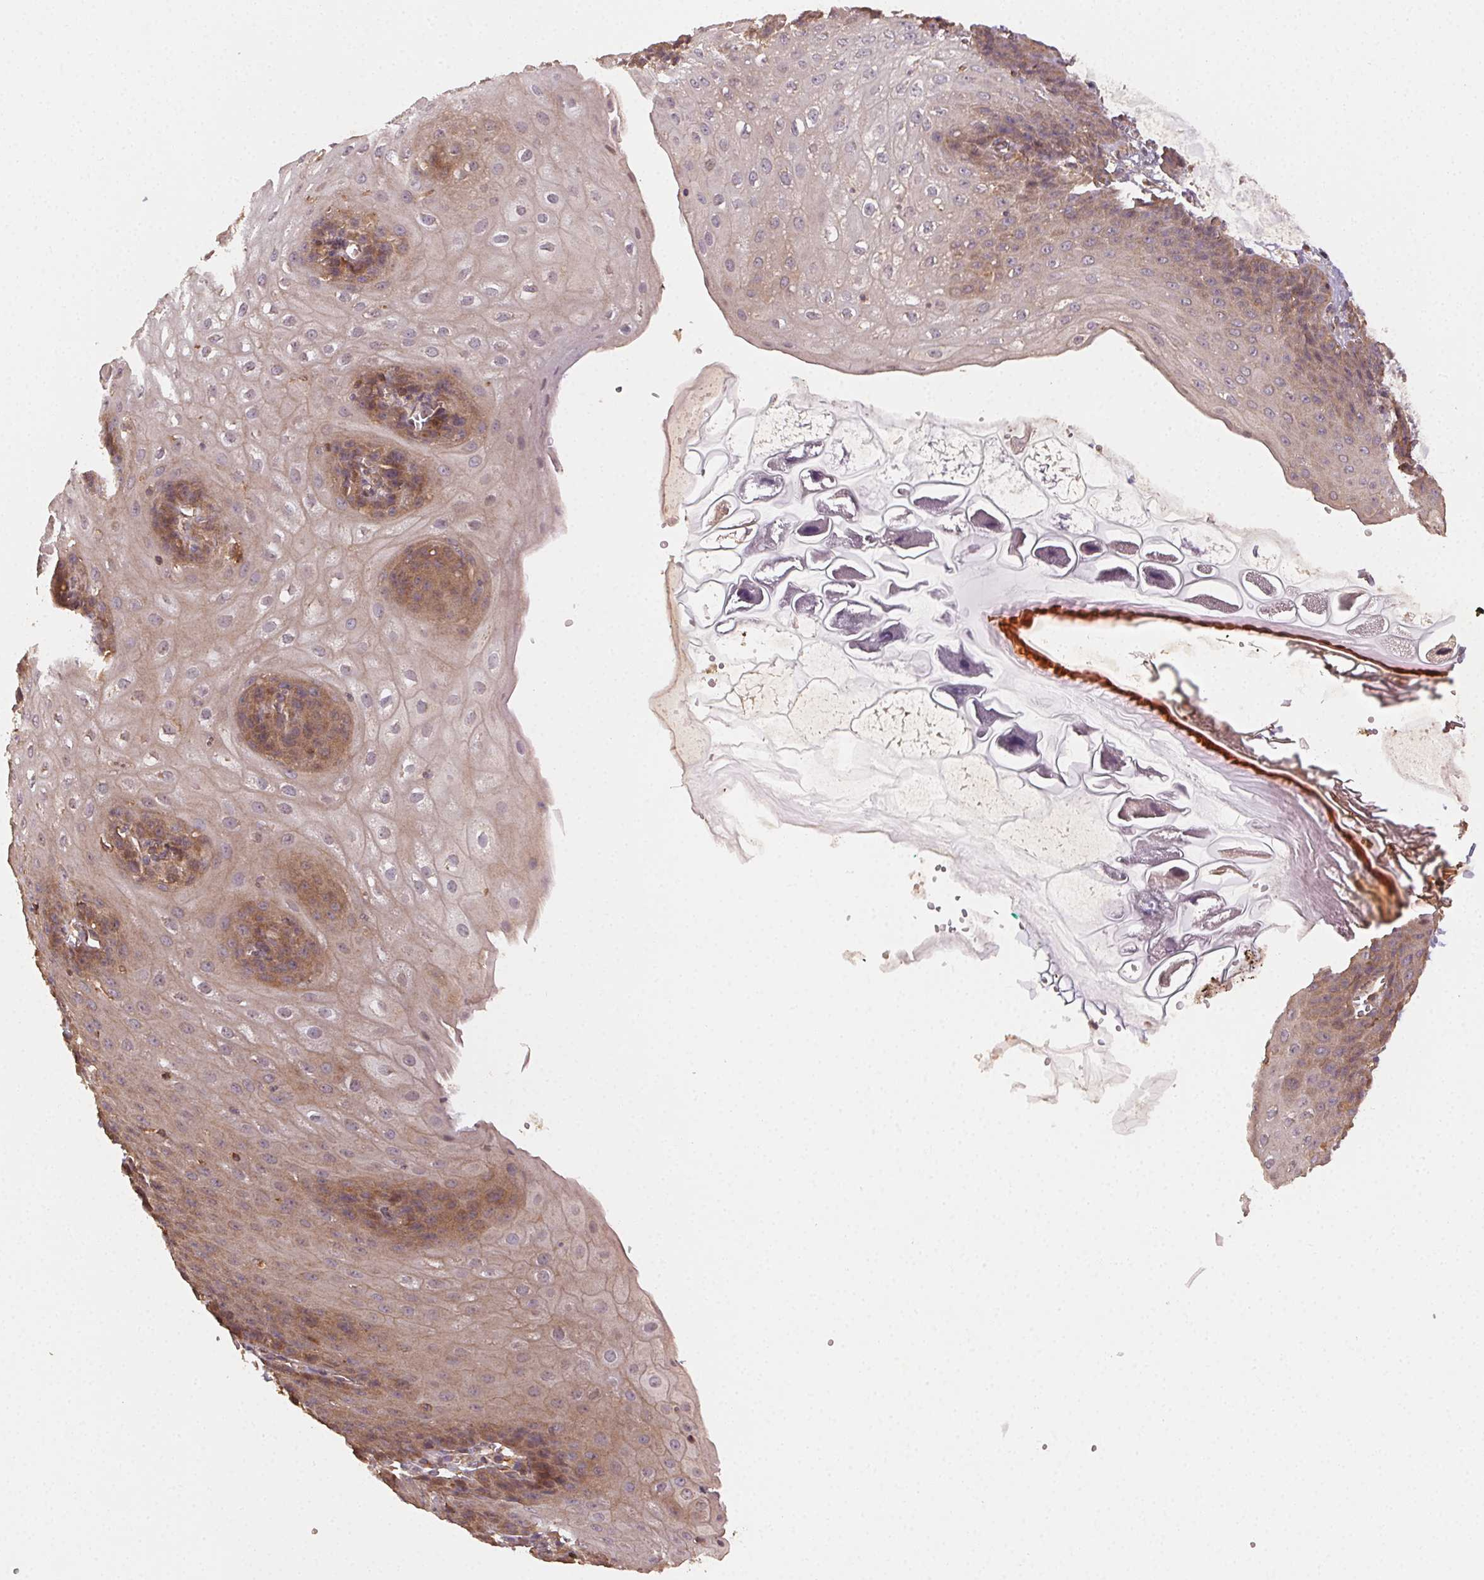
{"staining": {"intensity": "weak", "quantity": ">75%", "location": "cytoplasmic/membranous"}, "tissue": "esophagus", "cell_type": "Squamous epithelial cells", "image_type": "normal", "snomed": [{"axis": "morphology", "description": "Normal tissue, NOS"}, {"axis": "topography", "description": "Esophagus"}], "caption": "Immunohistochemistry image of unremarkable human esophagus stained for a protein (brown), which reveals low levels of weak cytoplasmic/membranous positivity in approximately >75% of squamous epithelial cells.", "gene": "RALA", "patient": {"sex": "male", "age": 71}}